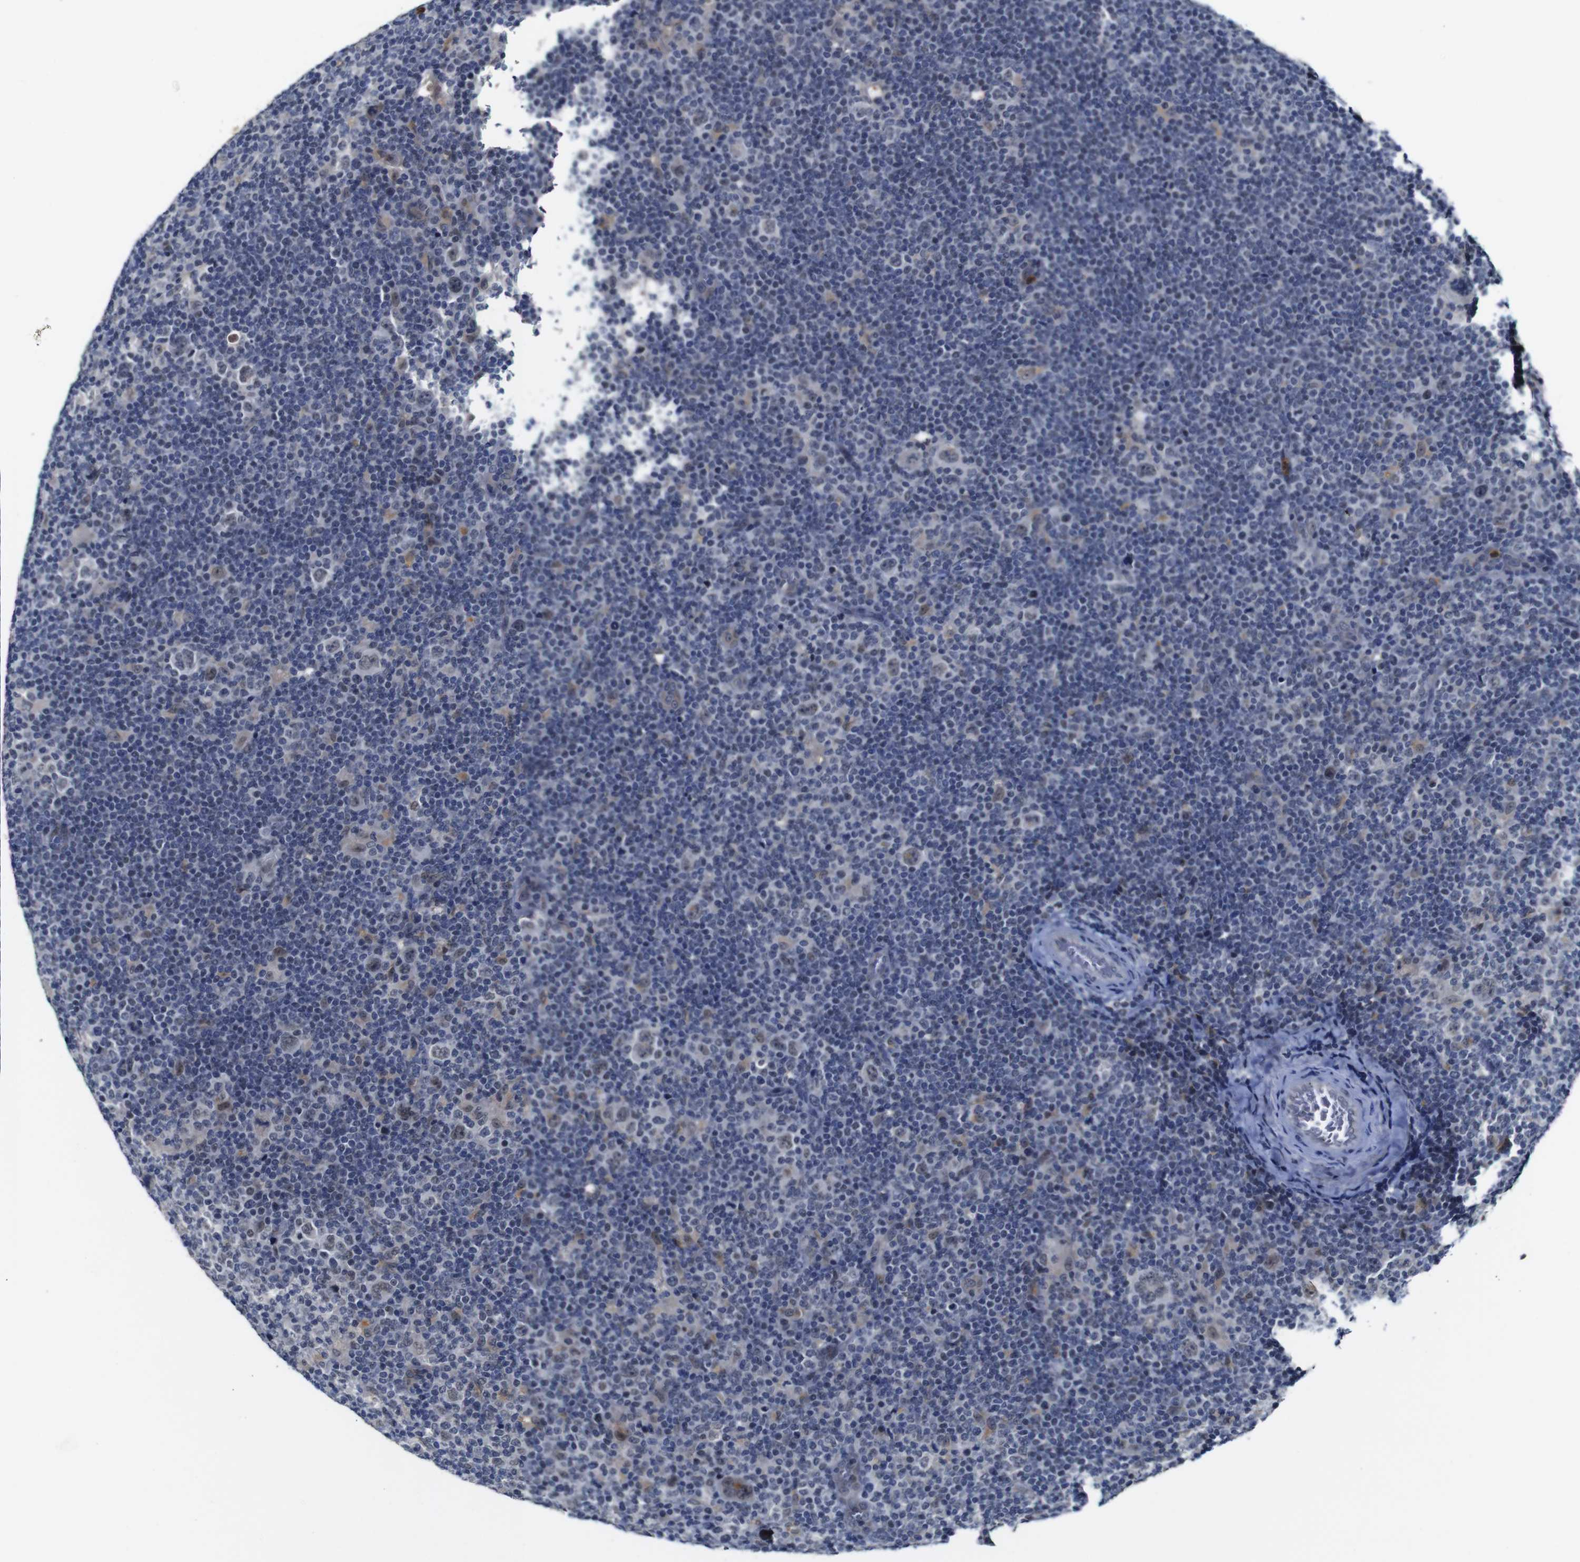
{"staining": {"intensity": "weak", "quantity": "25%-75%", "location": "cytoplasmic/membranous,nuclear"}, "tissue": "lymphoma", "cell_type": "Tumor cells", "image_type": "cancer", "snomed": [{"axis": "morphology", "description": "Hodgkin's disease, NOS"}, {"axis": "topography", "description": "Lymph node"}], "caption": "Immunohistochemical staining of human lymphoma exhibits low levels of weak cytoplasmic/membranous and nuclear staining in approximately 25%-75% of tumor cells.", "gene": "NTRK3", "patient": {"sex": "female", "age": 57}}